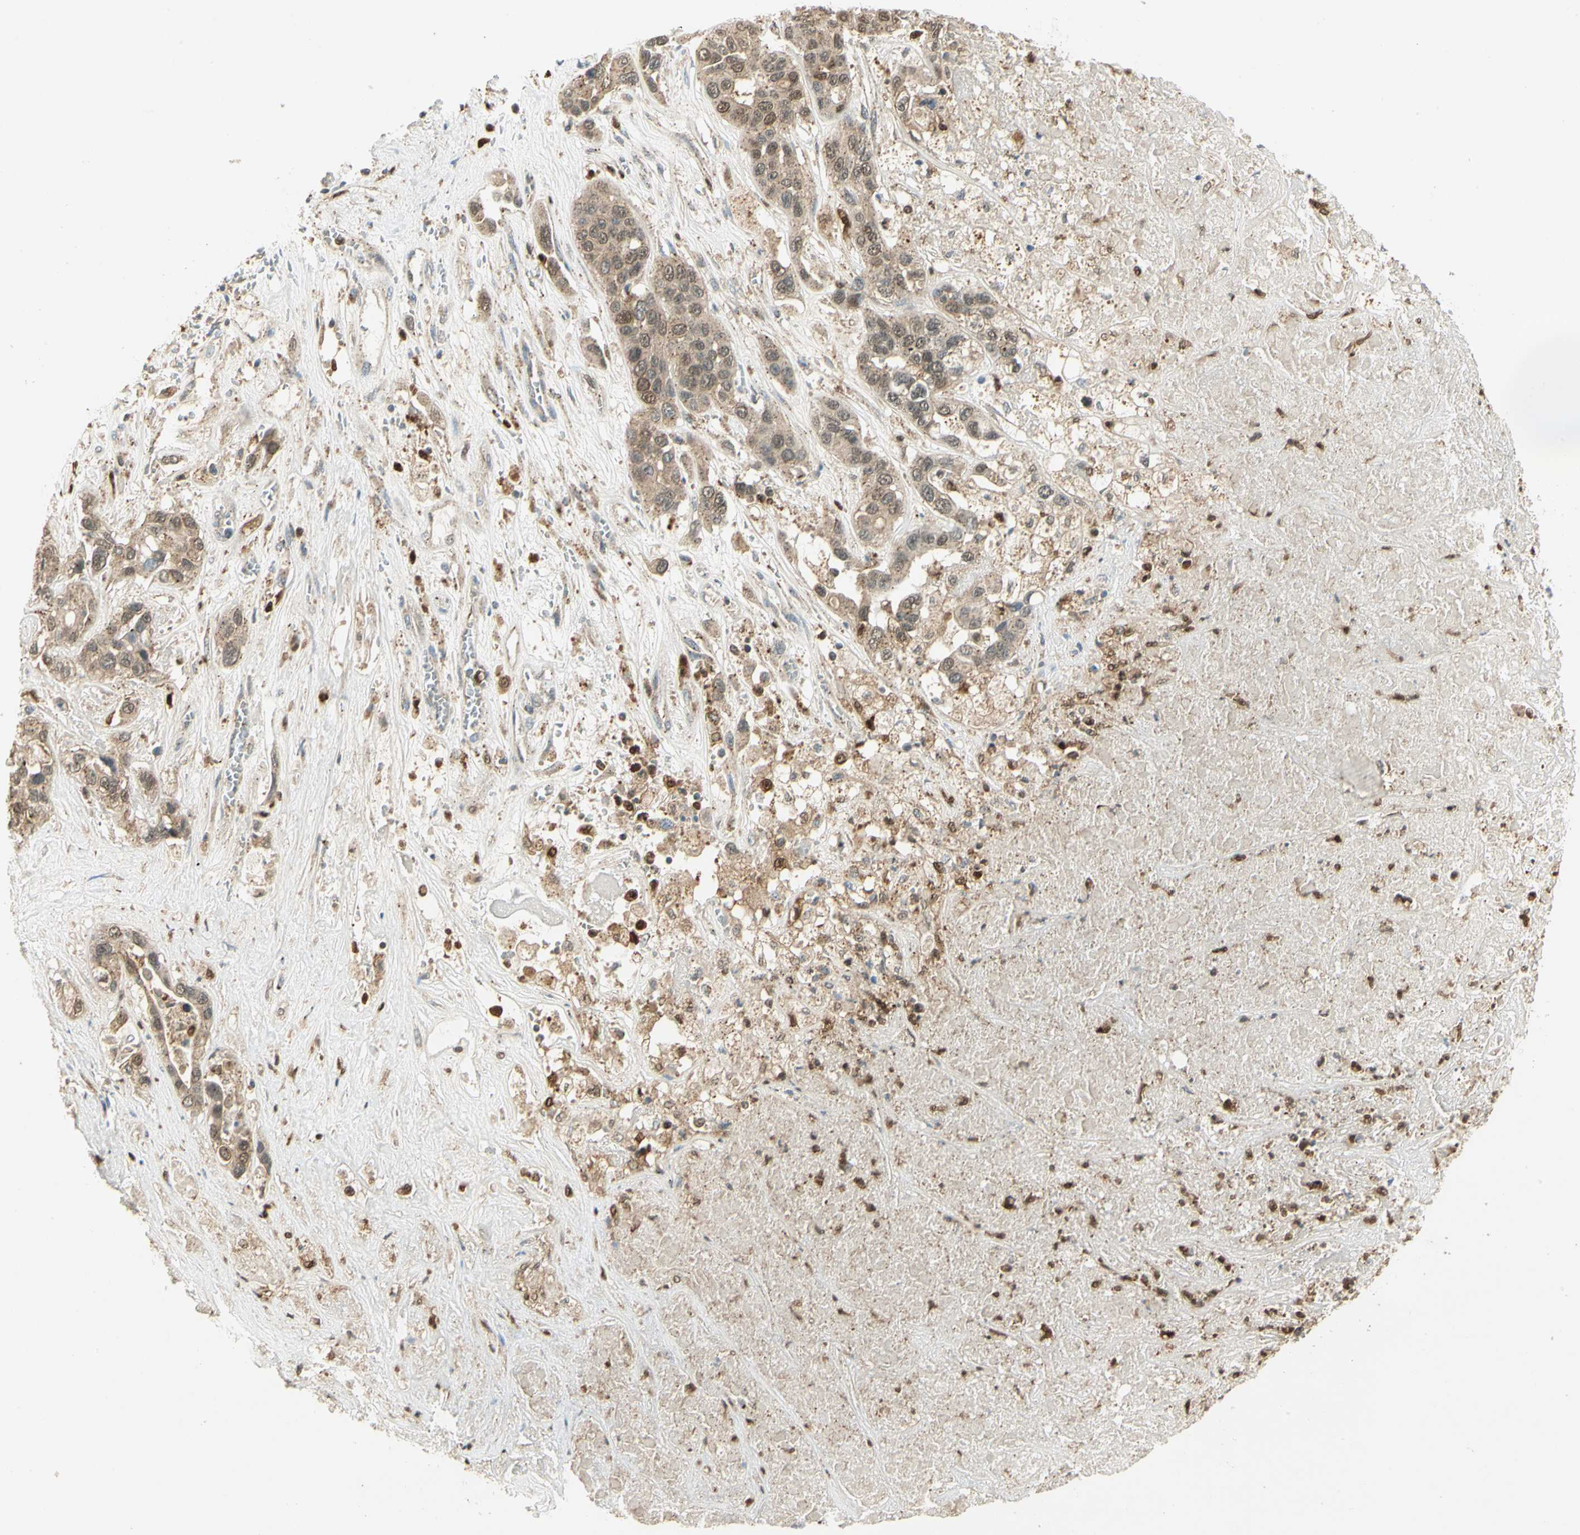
{"staining": {"intensity": "weak", "quantity": ">75%", "location": "cytoplasmic/membranous,nuclear"}, "tissue": "liver cancer", "cell_type": "Tumor cells", "image_type": "cancer", "snomed": [{"axis": "morphology", "description": "Cholangiocarcinoma"}, {"axis": "topography", "description": "Liver"}], "caption": "Immunohistochemical staining of liver cancer demonstrates low levels of weak cytoplasmic/membranous and nuclear protein expression in approximately >75% of tumor cells.", "gene": "LTA4H", "patient": {"sex": "female", "age": 52}}